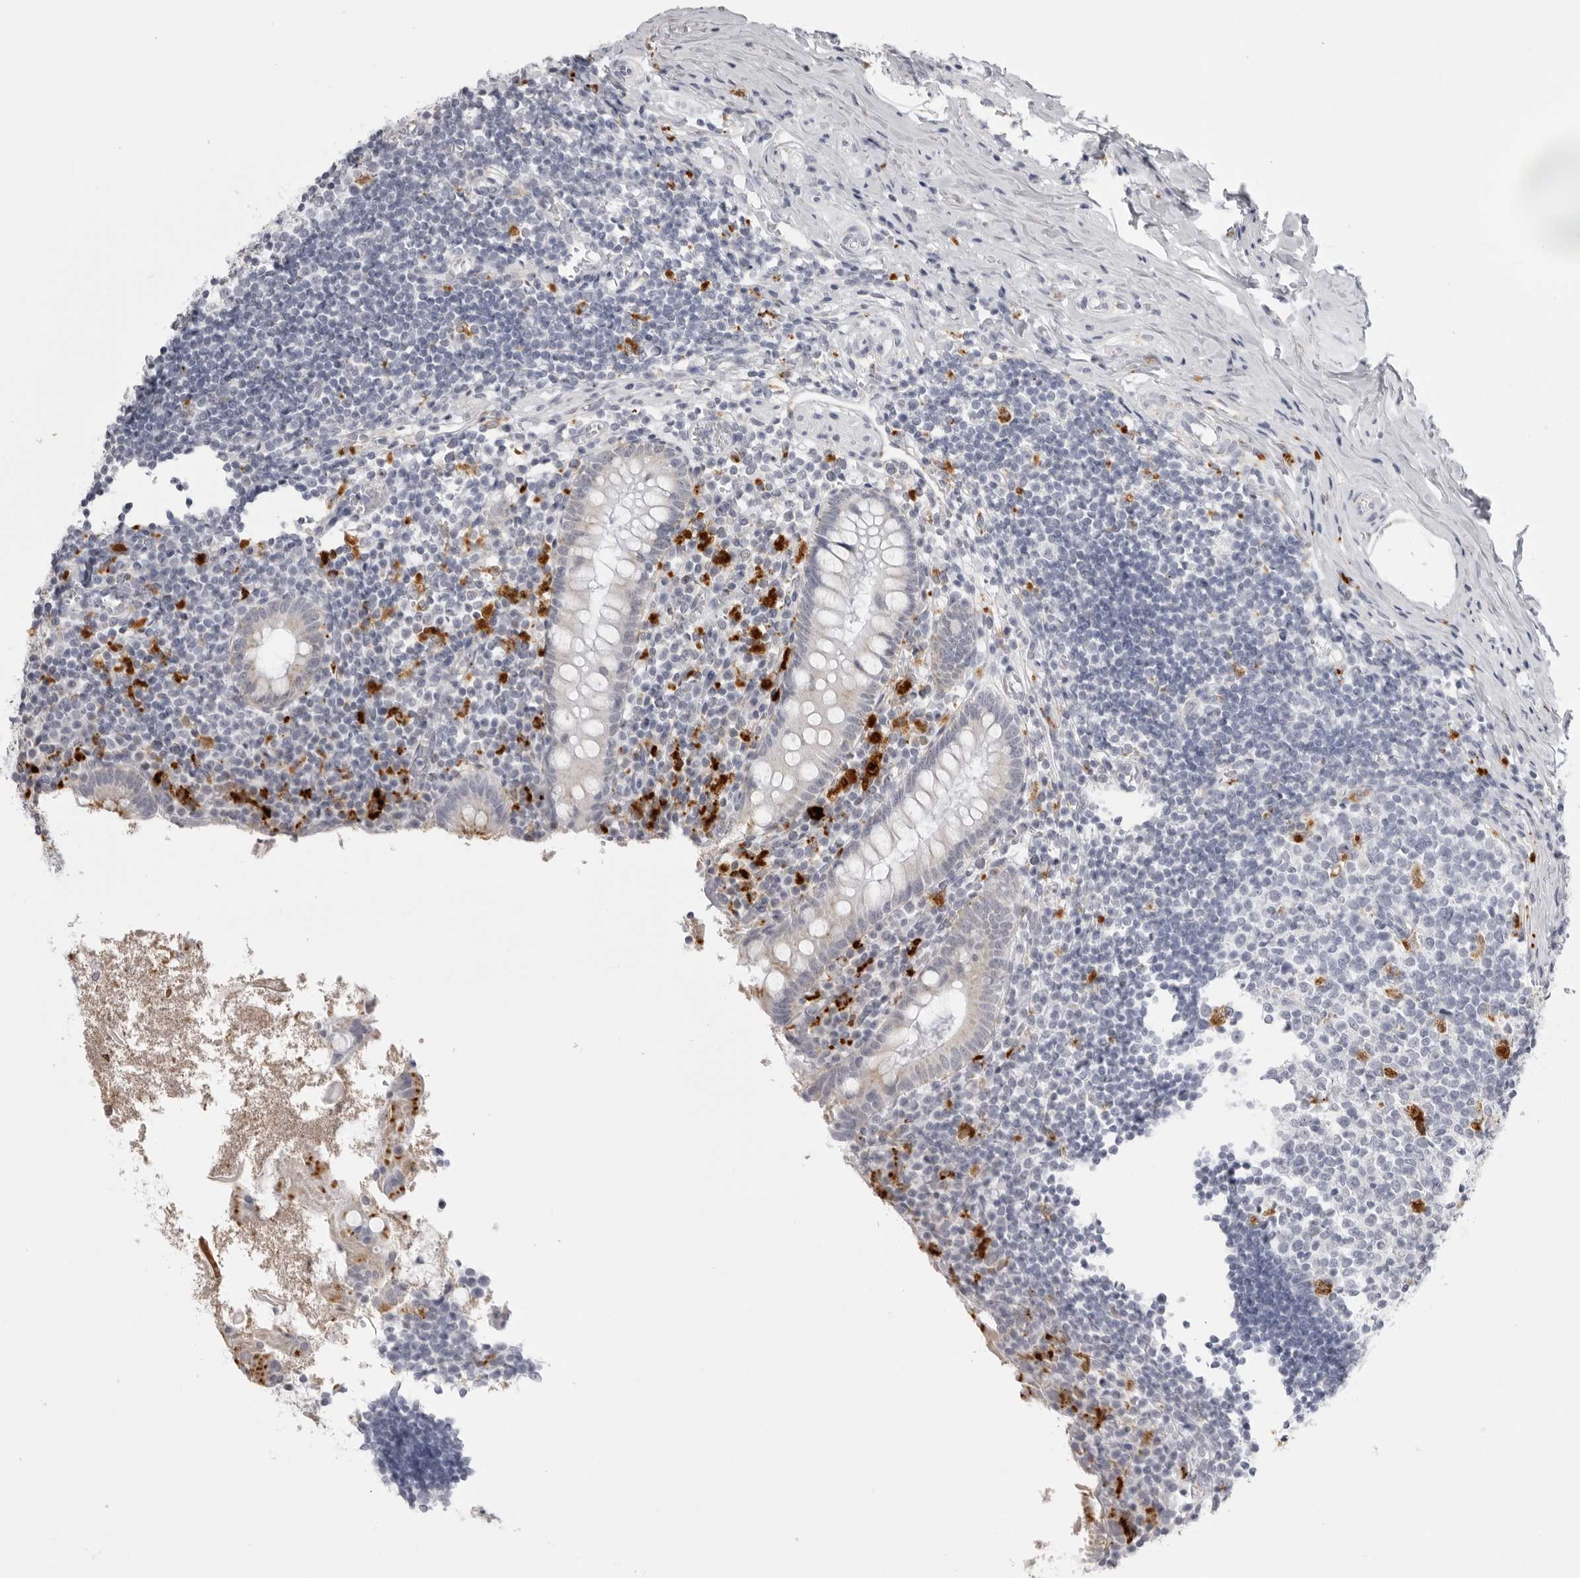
{"staining": {"intensity": "moderate", "quantity": "<25%", "location": "cytoplasmic/membranous"}, "tissue": "appendix", "cell_type": "Glandular cells", "image_type": "normal", "snomed": [{"axis": "morphology", "description": "Normal tissue, NOS"}, {"axis": "topography", "description": "Appendix"}], "caption": "Immunohistochemical staining of normal human appendix reveals low levels of moderate cytoplasmic/membranous positivity in approximately <25% of glandular cells.", "gene": "IL25", "patient": {"sex": "female", "age": 17}}